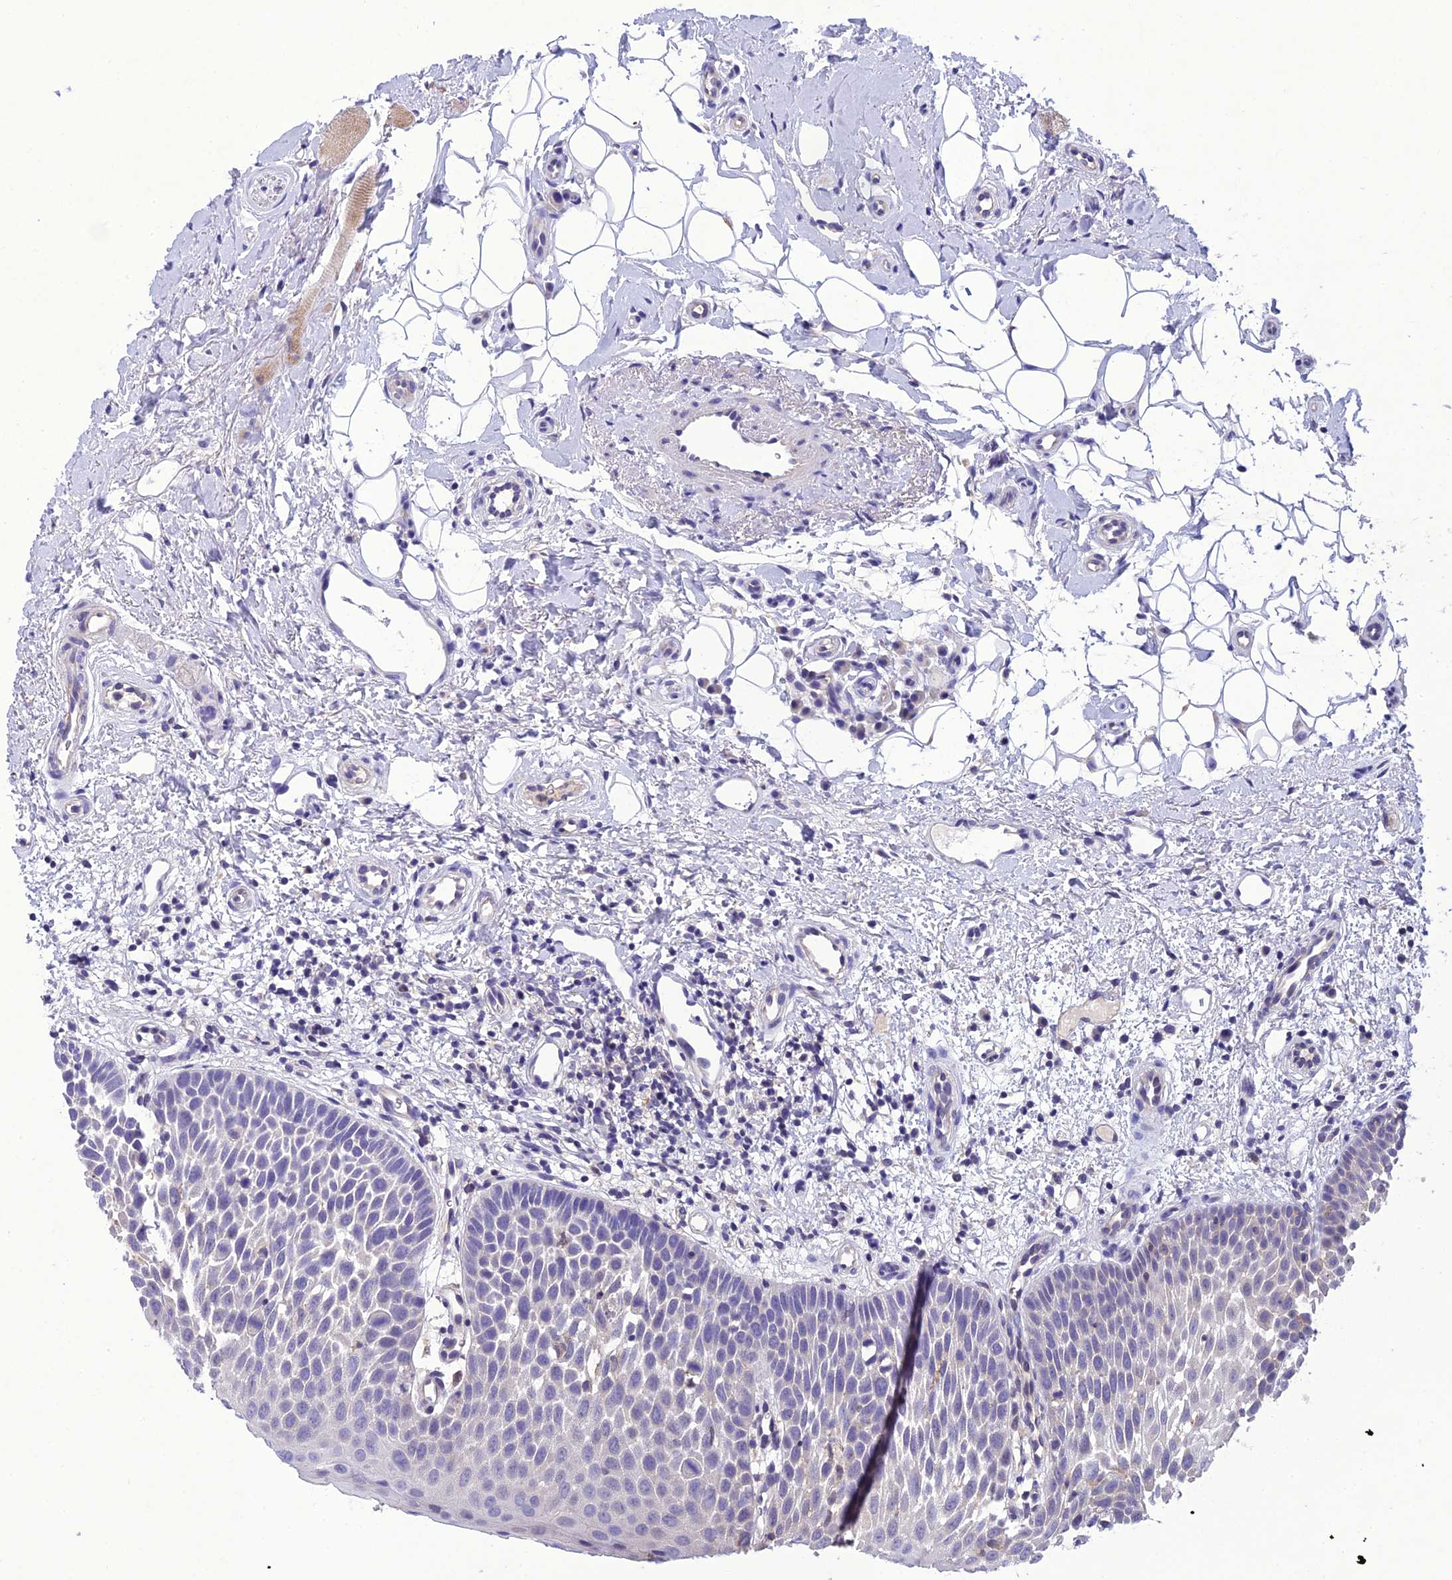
{"staining": {"intensity": "negative", "quantity": "none", "location": "none"}, "tissue": "oral mucosa", "cell_type": "Squamous epithelial cells", "image_type": "normal", "snomed": [{"axis": "morphology", "description": "No evidence of malignacy"}, {"axis": "topography", "description": "Oral tissue"}, {"axis": "topography", "description": "Head-Neck"}], "caption": "A micrograph of human oral mucosa is negative for staining in squamous epithelial cells. (Immunohistochemistry, brightfield microscopy, high magnification).", "gene": "SNX24", "patient": {"sex": "male", "age": 68}}